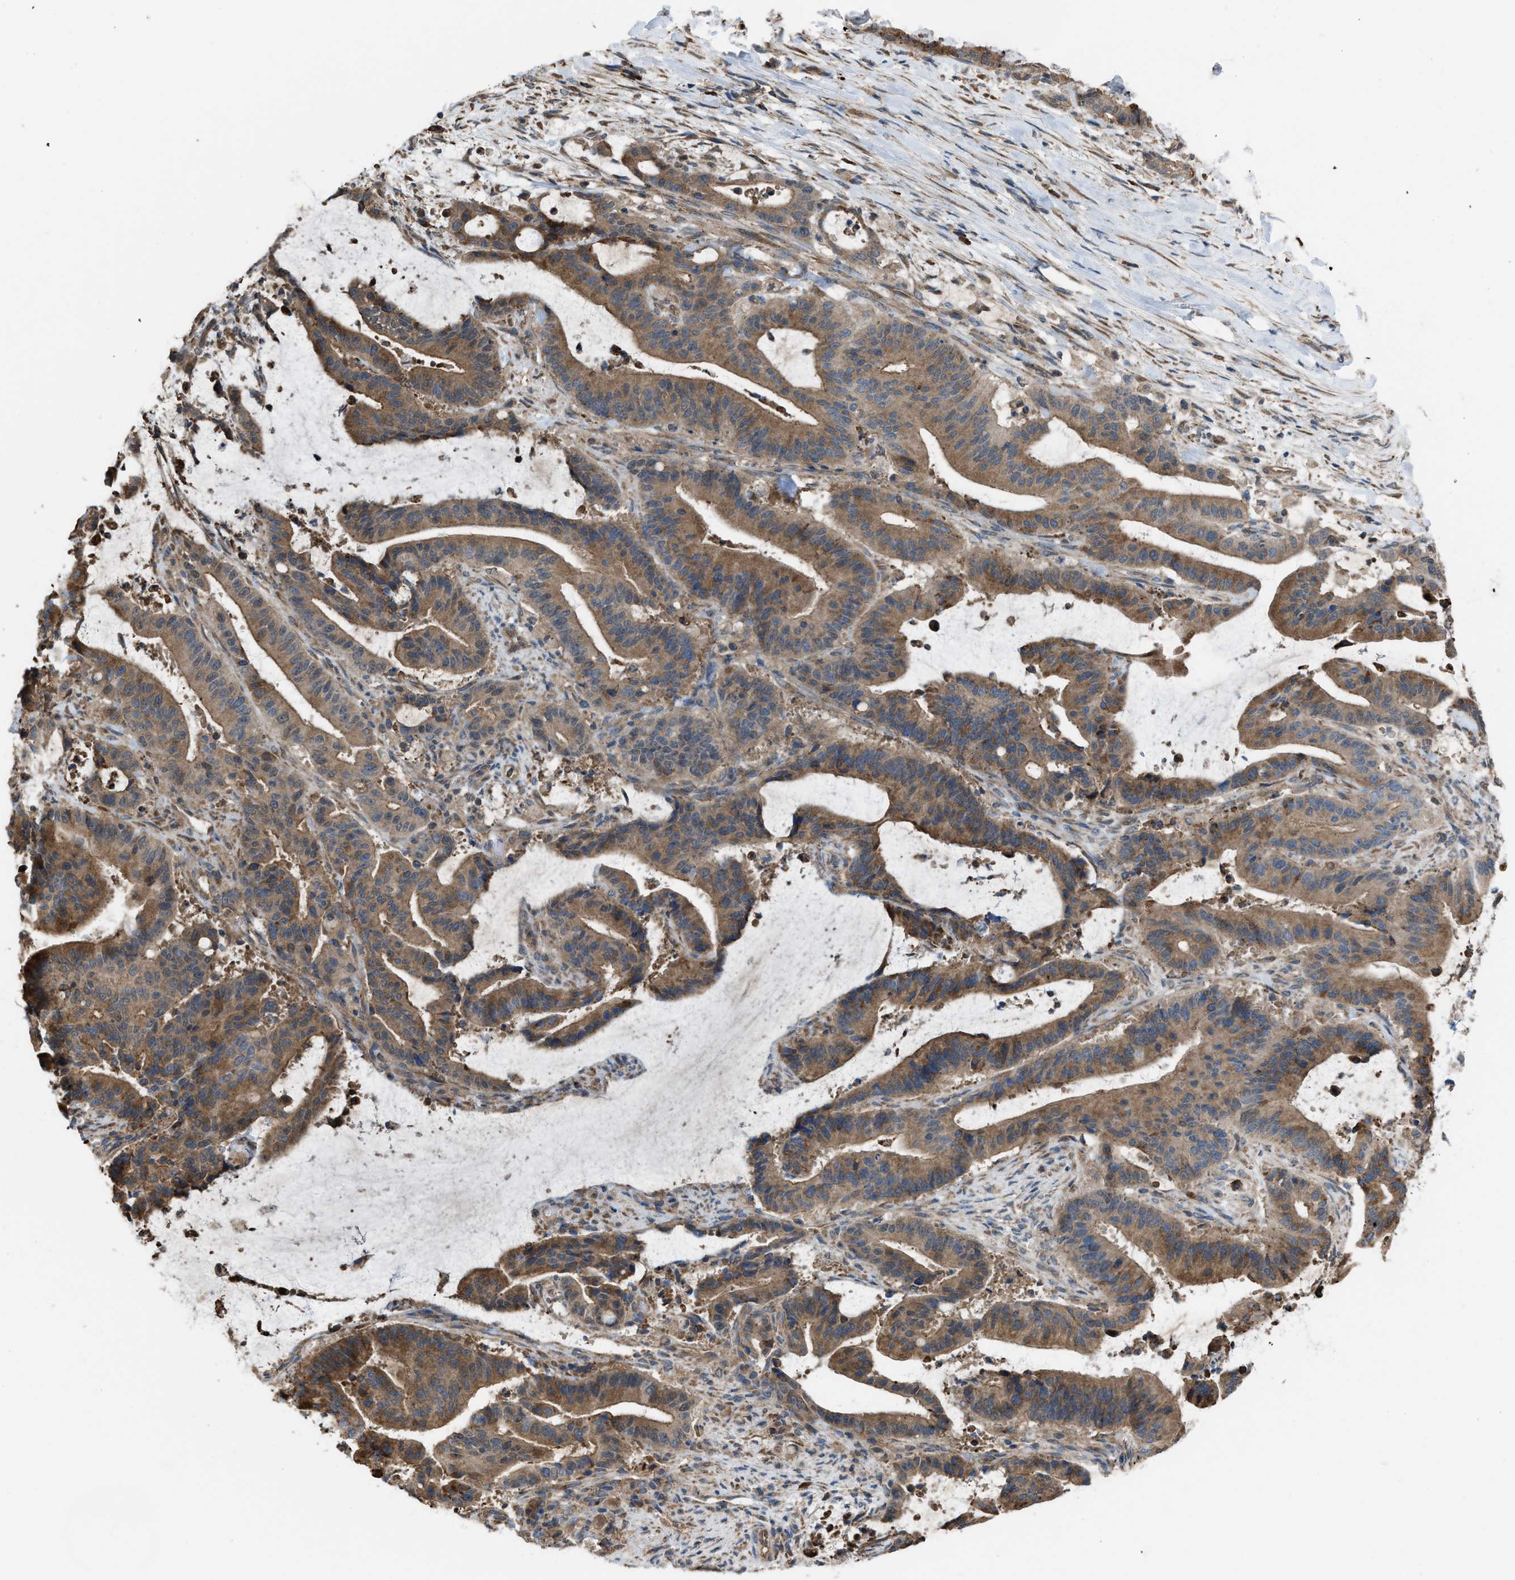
{"staining": {"intensity": "moderate", "quantity": ">75%", "location": "cytoplasmic/membranous"}, "tissue": "liver cancer", "cell_type": "Tumor cells", "image_type": "cancer", "snomed": [{"axis": "morphology", "description": "Normal tissue, NOS"}, {"axis": "morphology", "description": "Cholangiocarcinoma"}, {"axis": "topography", "description": "Liver"}, {"axis": "topography", "description": "Peripheral nerve tissue"}], "caption": "Protein staining by immunohistochemistry shows moderate cytoplasmic/membranous positivity in about >75% of tumor cells in liver cholangiocarcinoma. The protein of interest is shown in brown color, while the nuclei are stained blue.", "gene": "PLAA", "patient": {"sex": "female", "age": 73}}